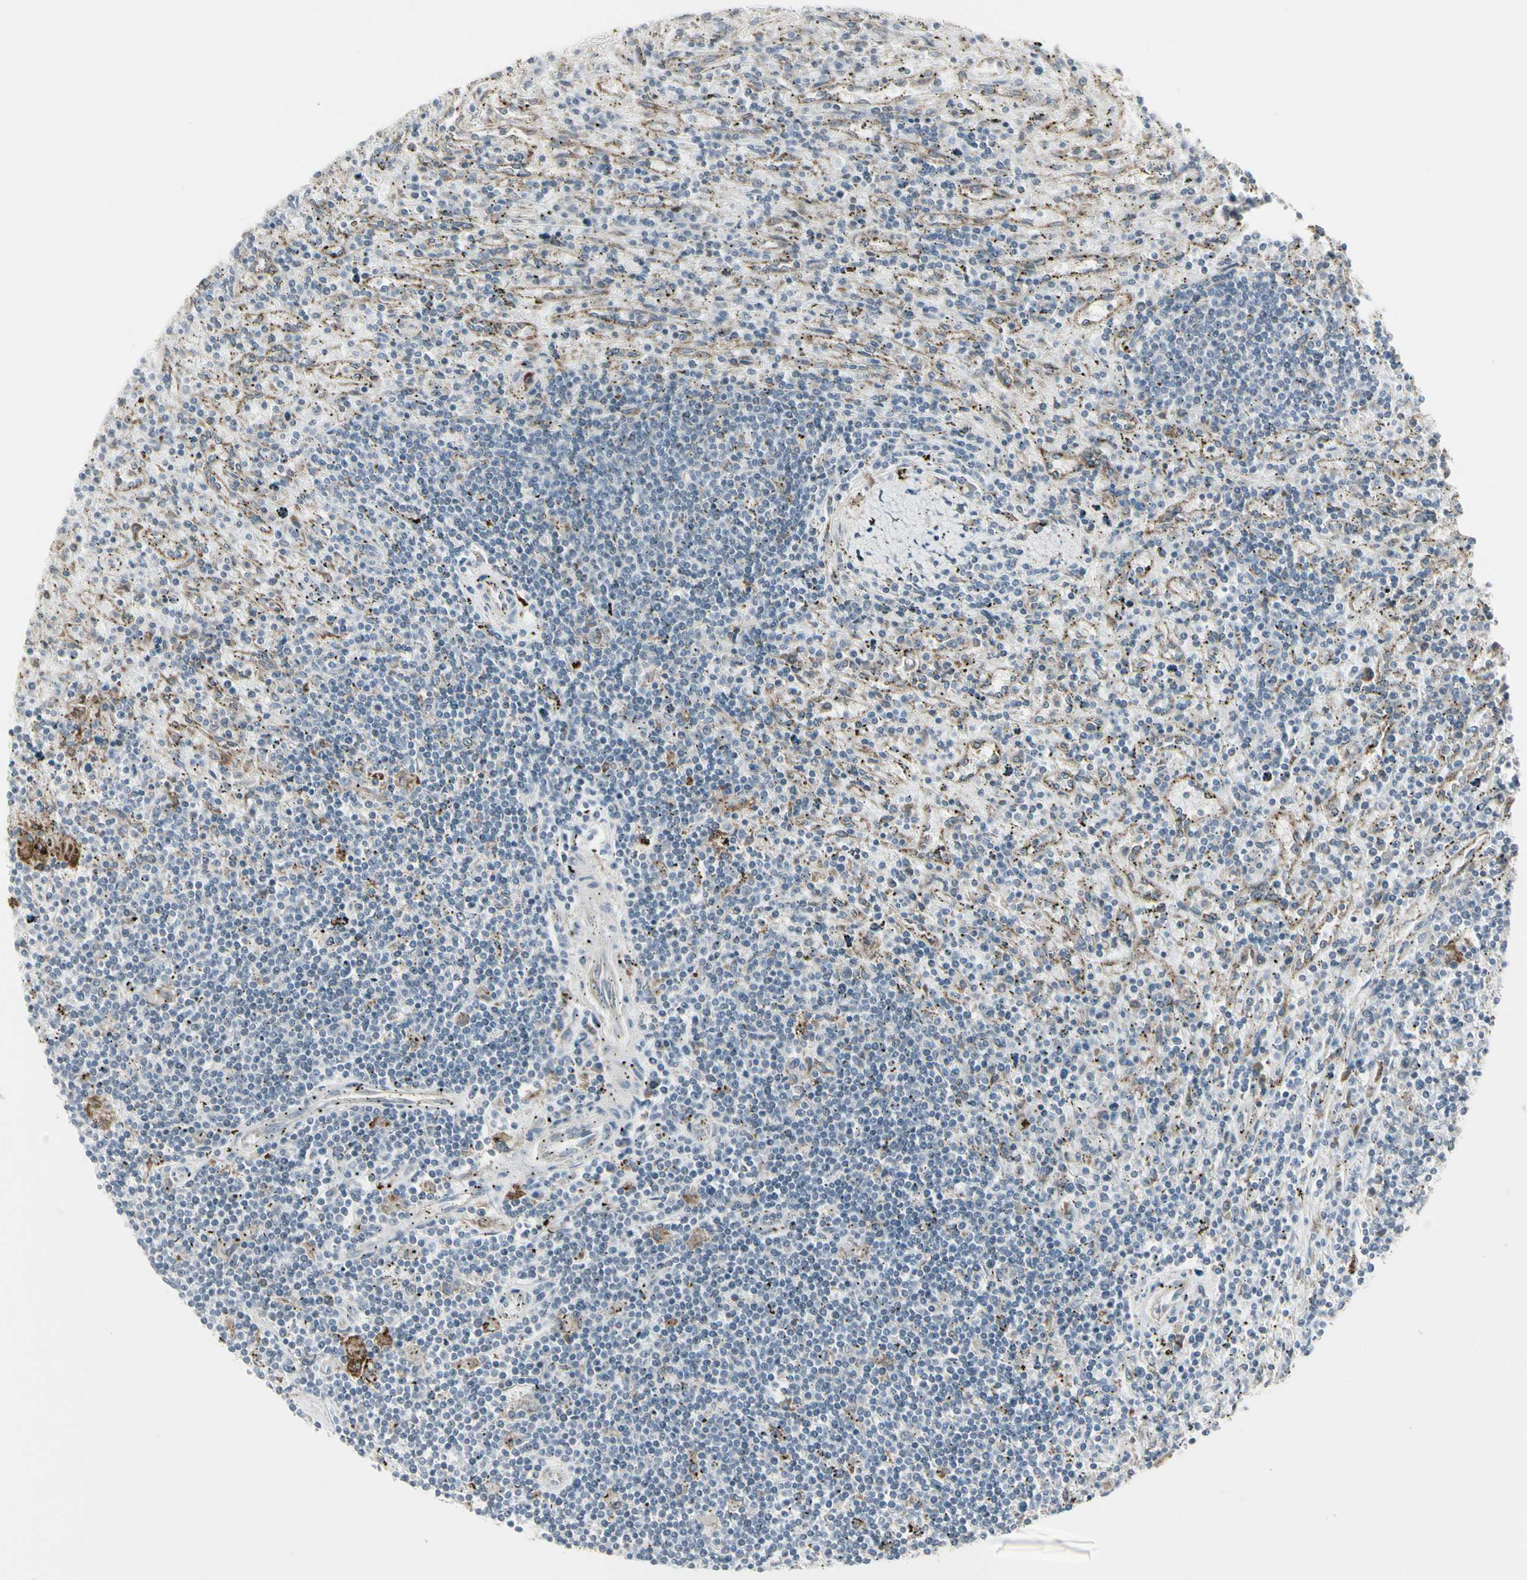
{"staining": {"intensity": "negative", "quantity": "none", "location": "none"}, "tissue": "lymphoma", "cell_type": "Tumor cells", "image_type": "cancer", "snomed": [{"axis": "morphology", "description": "Malignant lymphoma, non-Hodgkin's type, Low grade"}, {"axis": "topography", "description": "Spleen"}], "caption": "IHC image of neoplastic tissue: human malignant lymphoma, non-Hodgkin's type (low-grade) stained with DAB (3,3'-diaminobenzidine) exhibits no significant protein staining in tumor cells.", "gene": "GRN", "patient": {"sex": "male", "age": 76}}